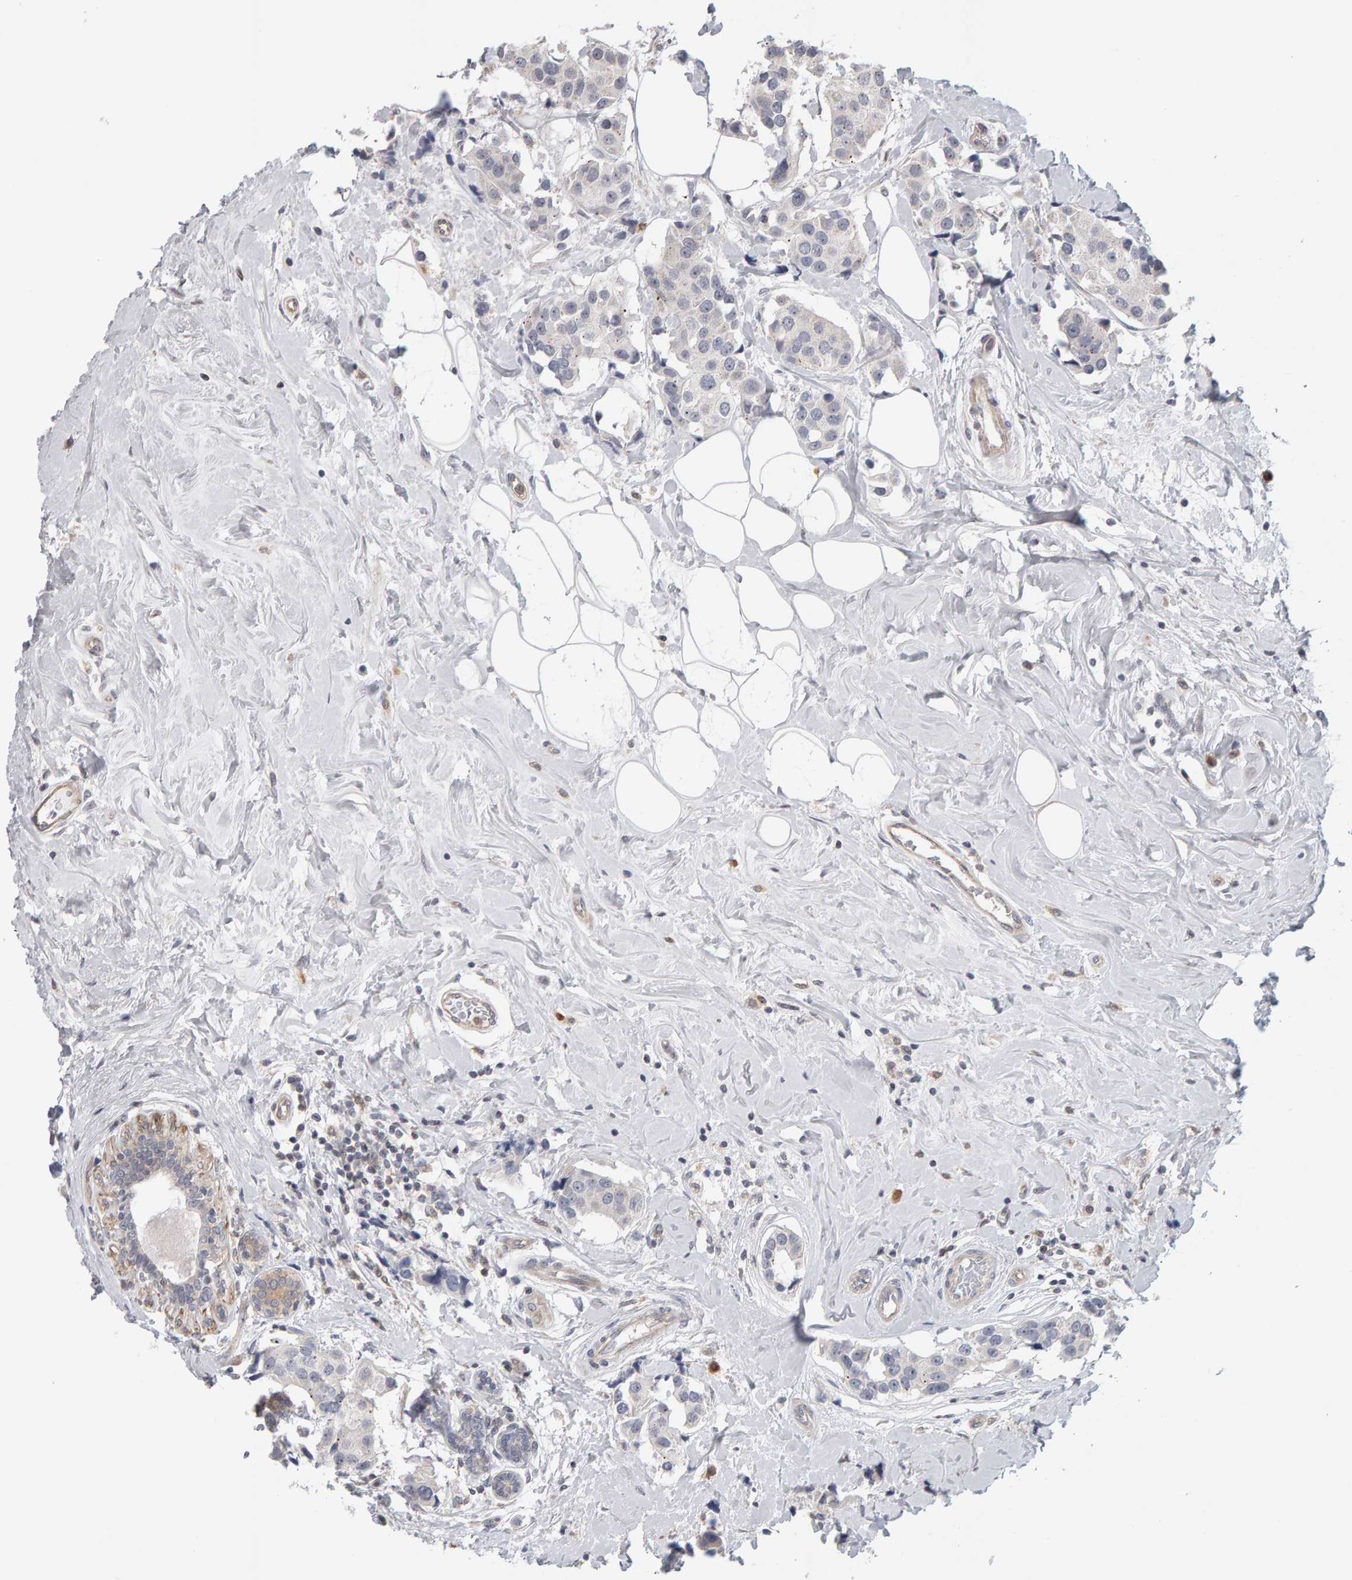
{"staining": {"intensity": "negative", "quantity": "none", "location": "none"}, "tissue": "breast cancer", "cell_type": "Tumor cells", "image_type": "cancer", "snomed": [{"axis": "morphology", "description": "Normal tissue, NOS"}, {"axis": "morphology", "description": "Duct carcinoma"}, {"axis": "topography", "description": "Breast"}], "caption": "Tumor cells are negative for brown protein staining in breast cancer (intraductal carcinoma).", "gene": "MSRA", "patient": {"sex": "female", "age": 39}}